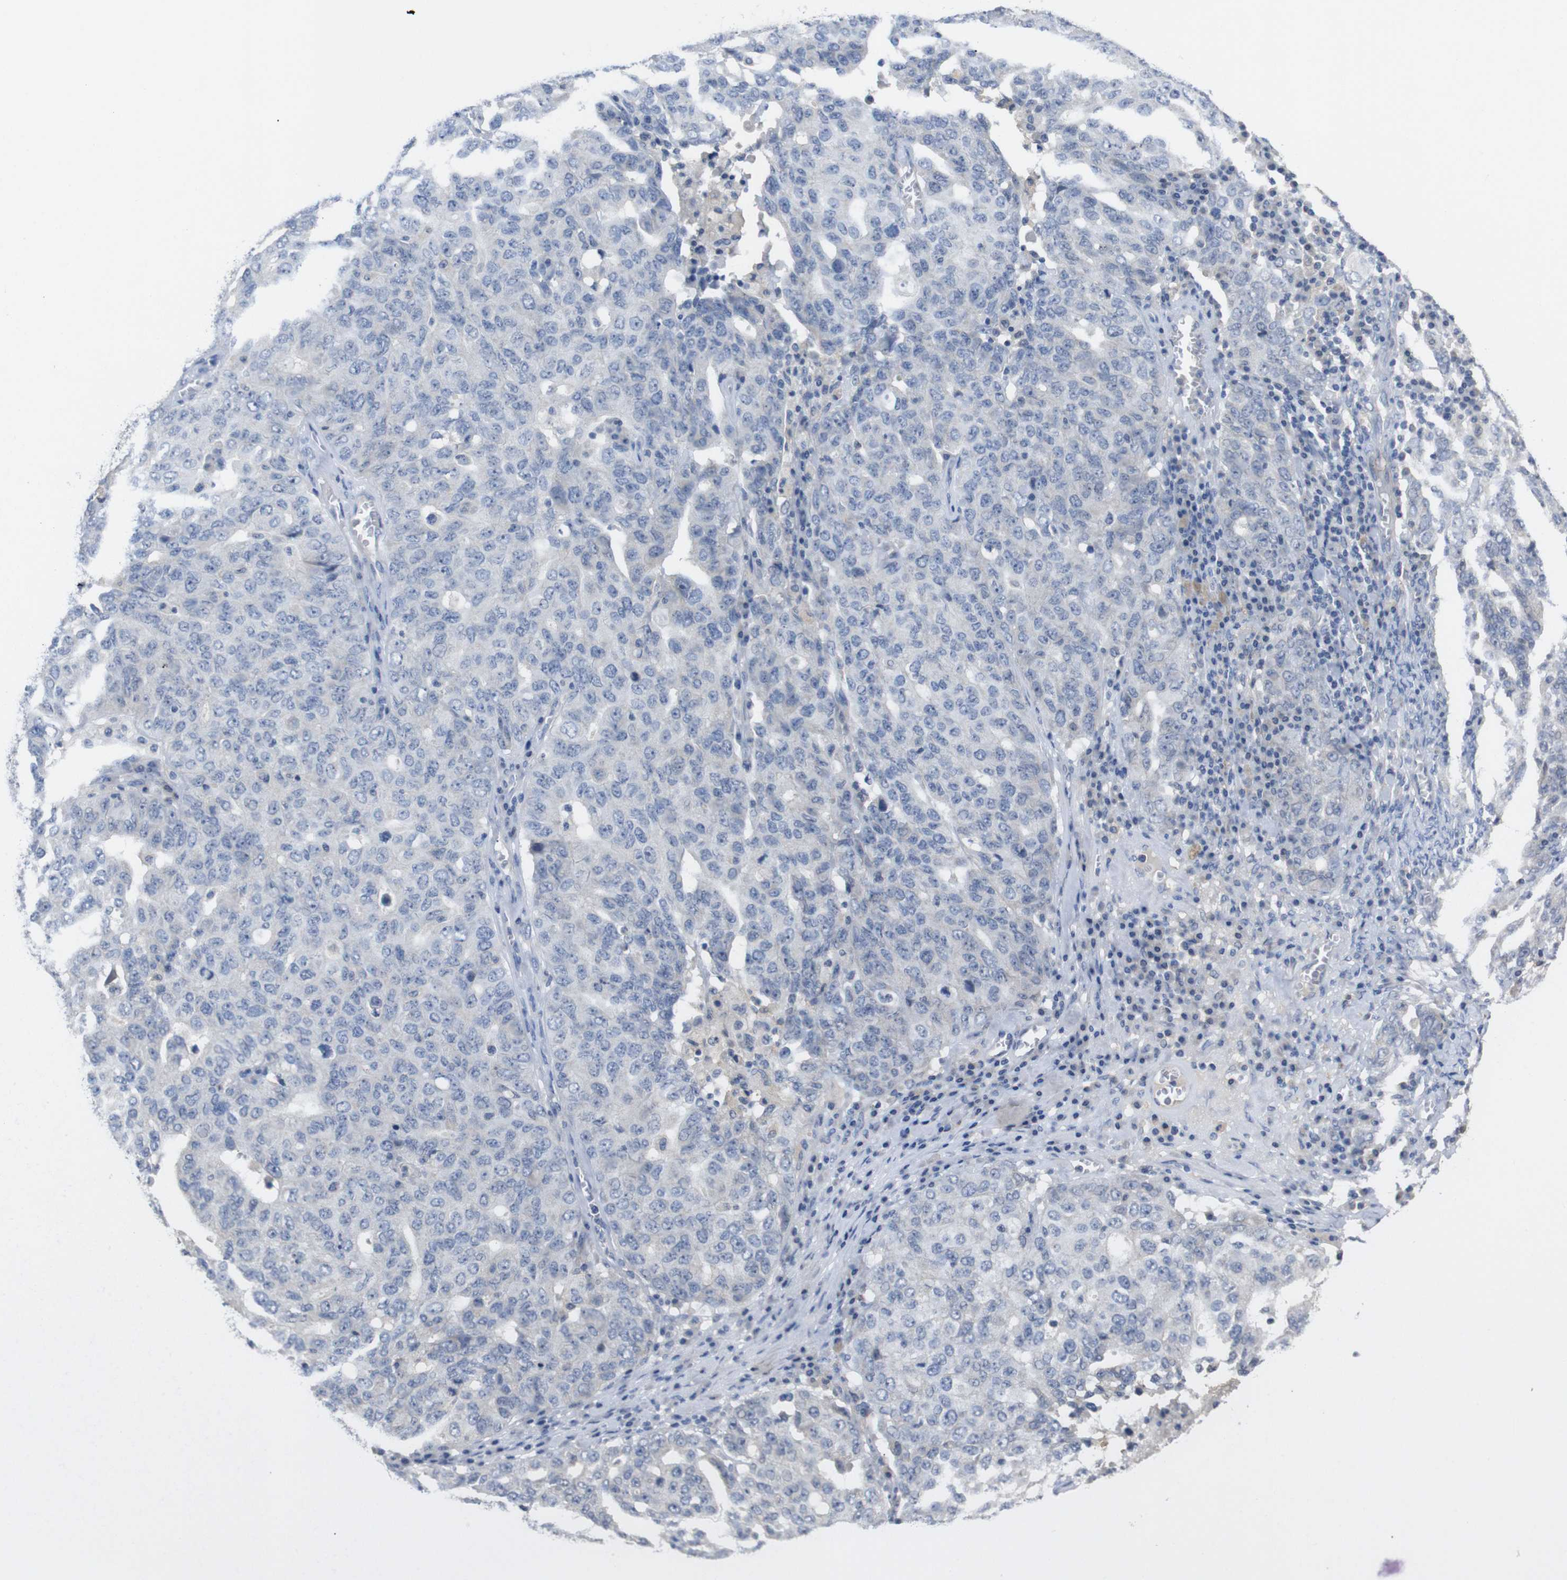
{"staining": {"intensity": "negative", "quantity": "none", "location": "none"}, "tissue": "ovarian cancer", "cell_type": "Tumor cells", "image_type": "cancer", "snomed": [{"axis": "morphology", "description": "Carcinoma, endometroid"}, {"axis": "topography", "description": "Ovary"}], "caption": "IHC histopathology image of neoplastic tissue: ovarian endometroid carcinoma stained with DAB (3,3'-diaminobenzidine) displays no significant protein expression in tumor cells.", "gene": "HNF1A", "patient": {"sex": "female", "age": 62}}